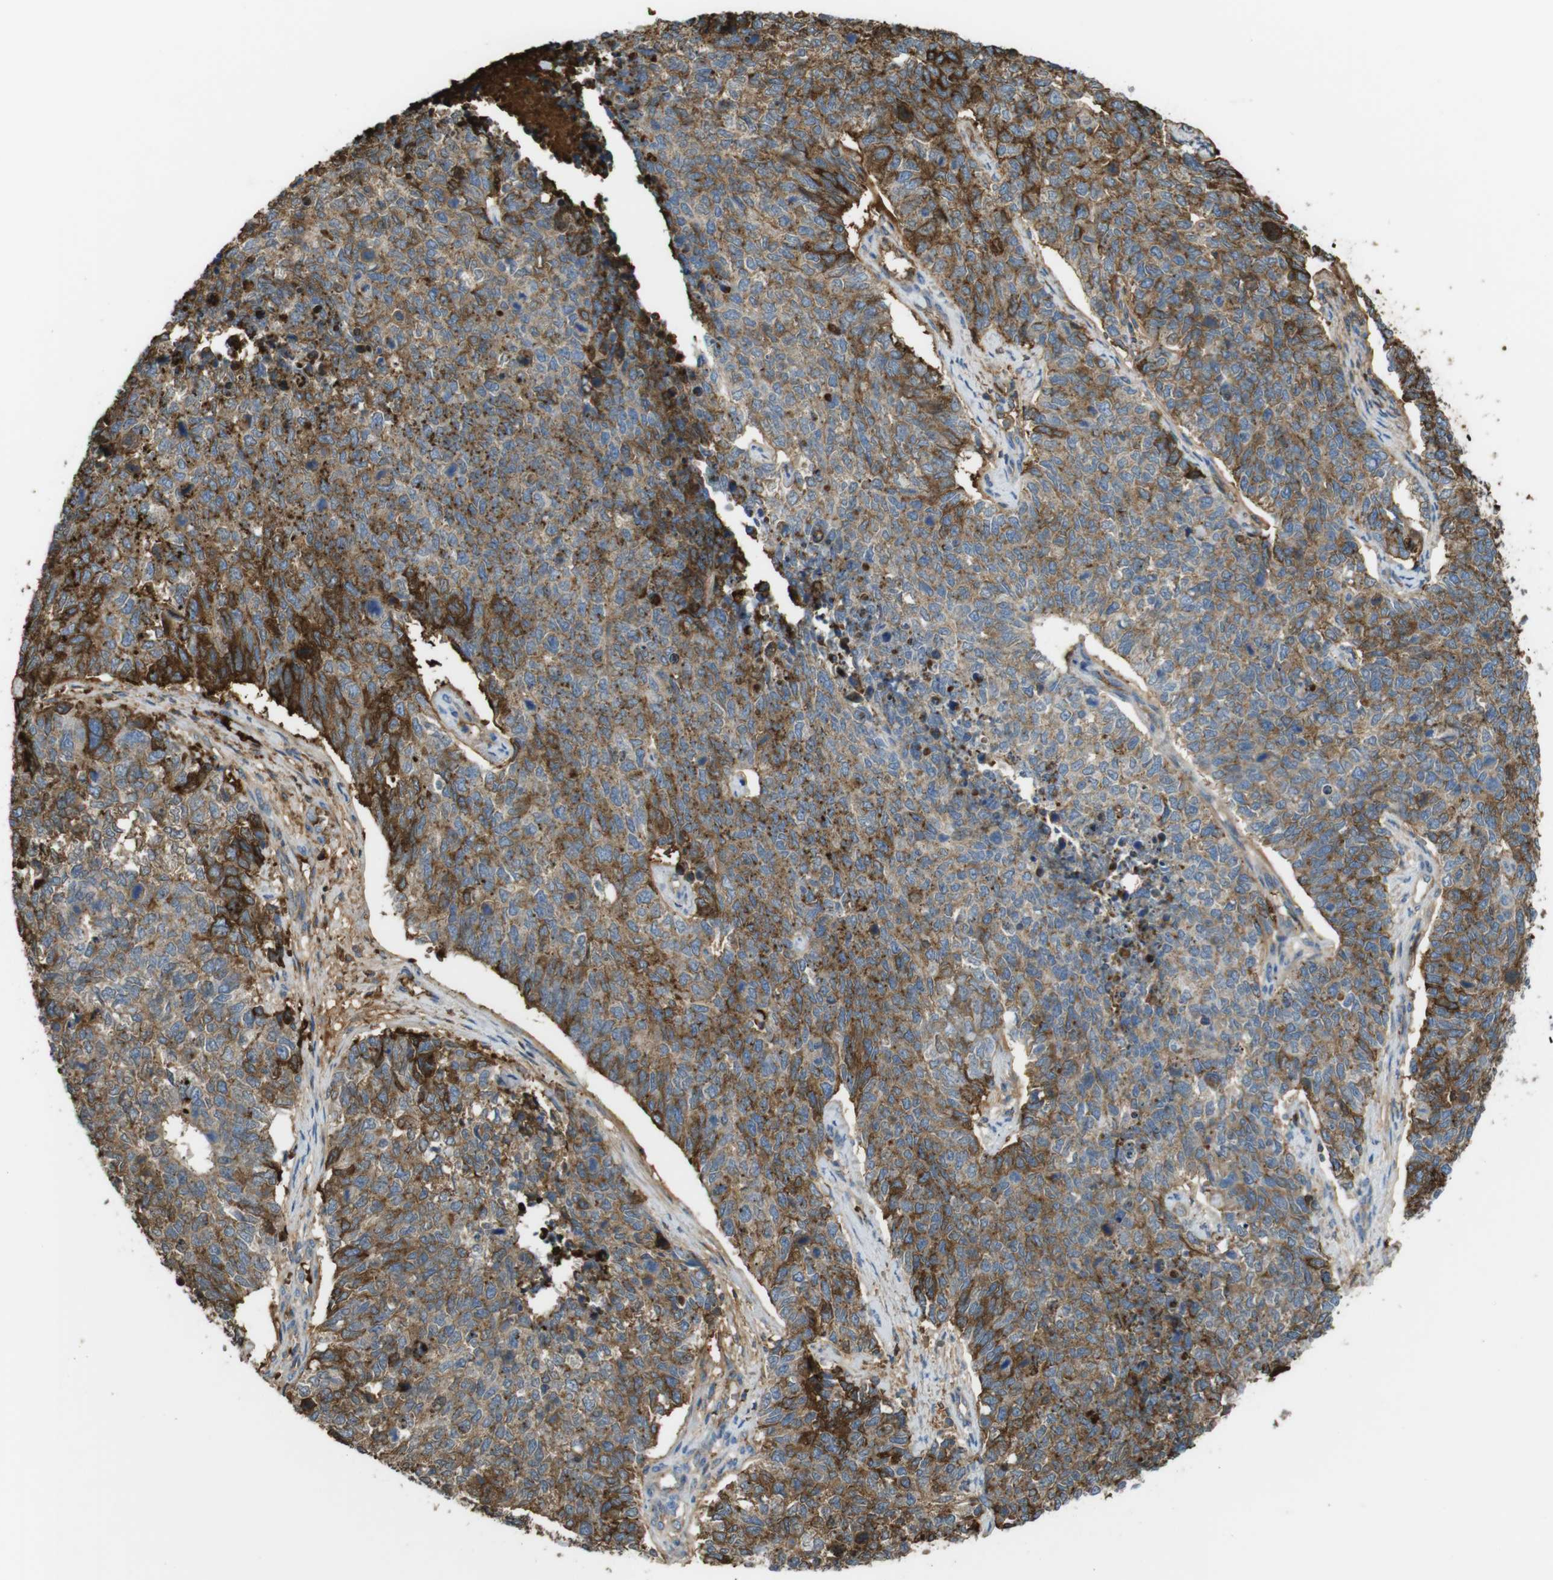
{"staining": {"intensity": "moderate", "quantity": ">75%", "location": "cytoplasmic/membranous"}, "tissue": "cervical cancer", "cell_type": "Tumor cells", "image_type": "cancer", "snomed": [{"axis": "morphology", "description": "Squamous cell carcinoma, NOS"}, {"axis": "topography", "description": "Cervix"}], "caption": "Immunohistochemical staining of cervical cancer exhibits medium levels of moderate cytoplasmic/membranous protein positivity in approximately >75% of tumor cells.", "gene": "LTBP4", "patient": {"sex": "female", "age": 63}}